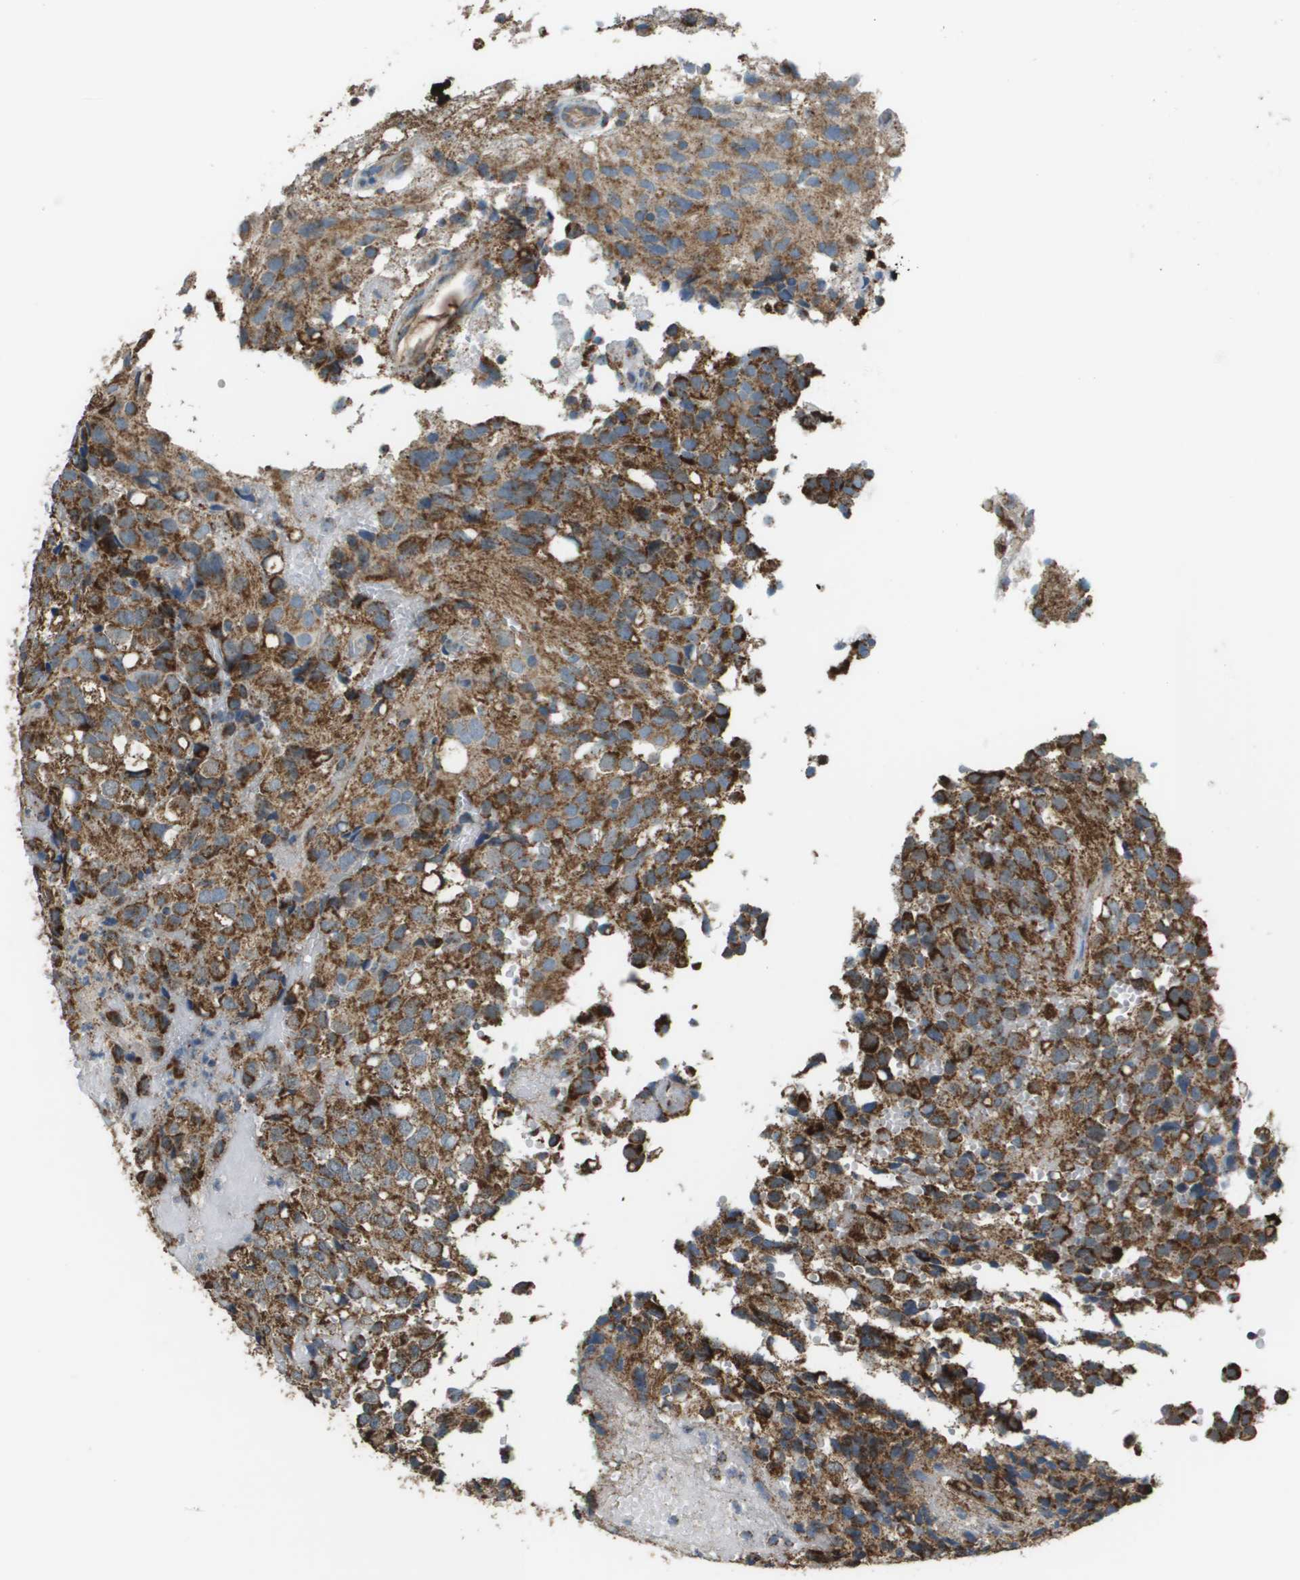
{"staining": {"intensity": "moderate", "quantity": ">75%", "location": "cytoplasmic/membranous"}, "tissue": "glioma", "cell_type": "Tumor cells", "image_type": "cancer", "snomed": [{"axis": "morphology", "description": "Glioma, malignant, High grade"}, {"axis": "topography", "description": "Brain"}], "caption": "Moderate cytoplasmic/membranous staining is seen in approximately >75% of tumor cells in glioma. Immunohistochemistry stains the protein of interest in brown and the nuclei are stained blue.", "gene": "FH", "patient": {"sex": "male", "age": 32}}